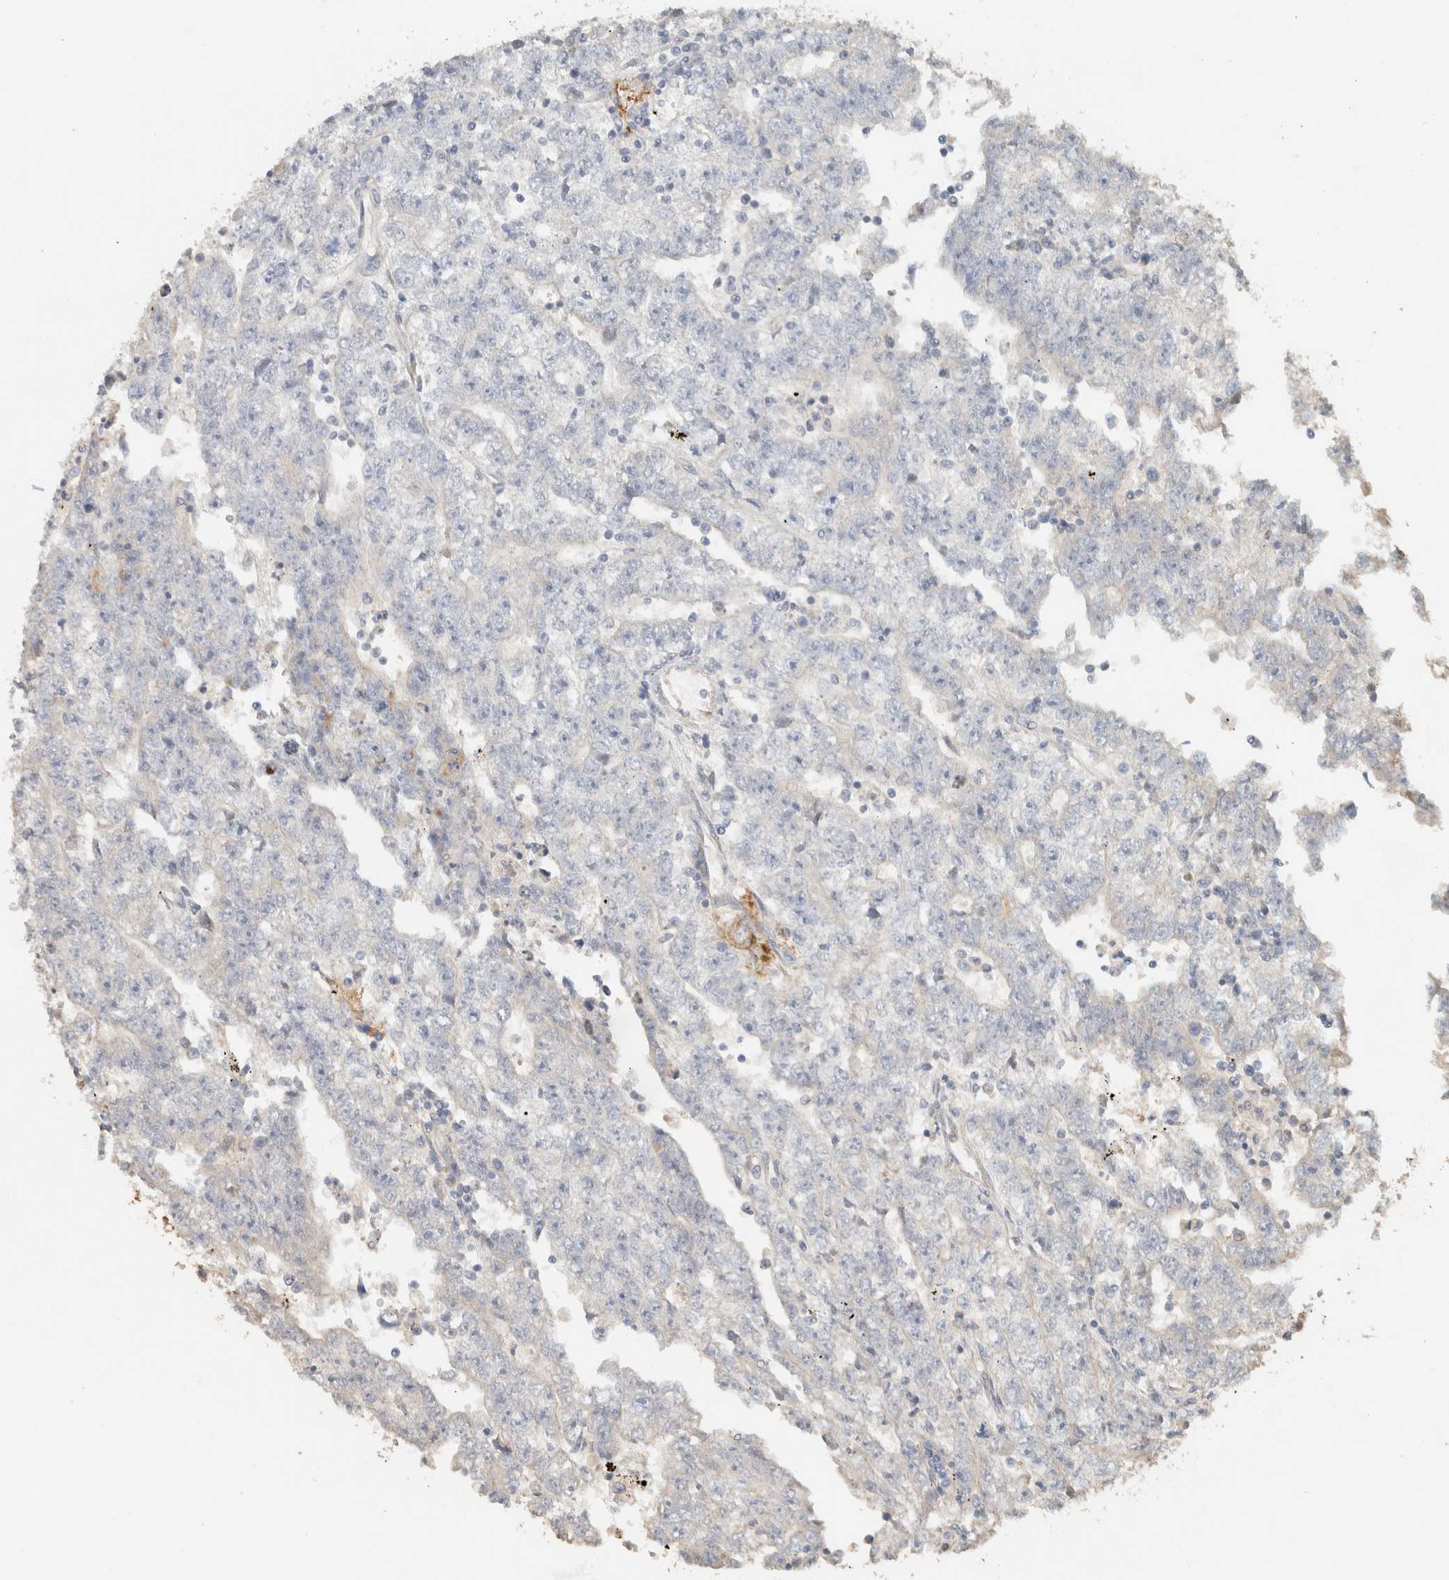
{"staining": {"intensity": "negative", "quantity": "none", "location": "none"}, "tissue": "testis cancer", "cell_type": "Tumor cells", "image_type": "cancer", "snomed": [{"axis": "morphology", "description": "Carcinoma, Embryonal, NOS"}, {"axis": "topography", "description": "Testis"}], "caption": "Tumor cells are negative for brown protein staining in testis cancer. Nuclei are stained in blue.", "gene": "EXOC7", "patient": {"sex": "male", "age": 25}}